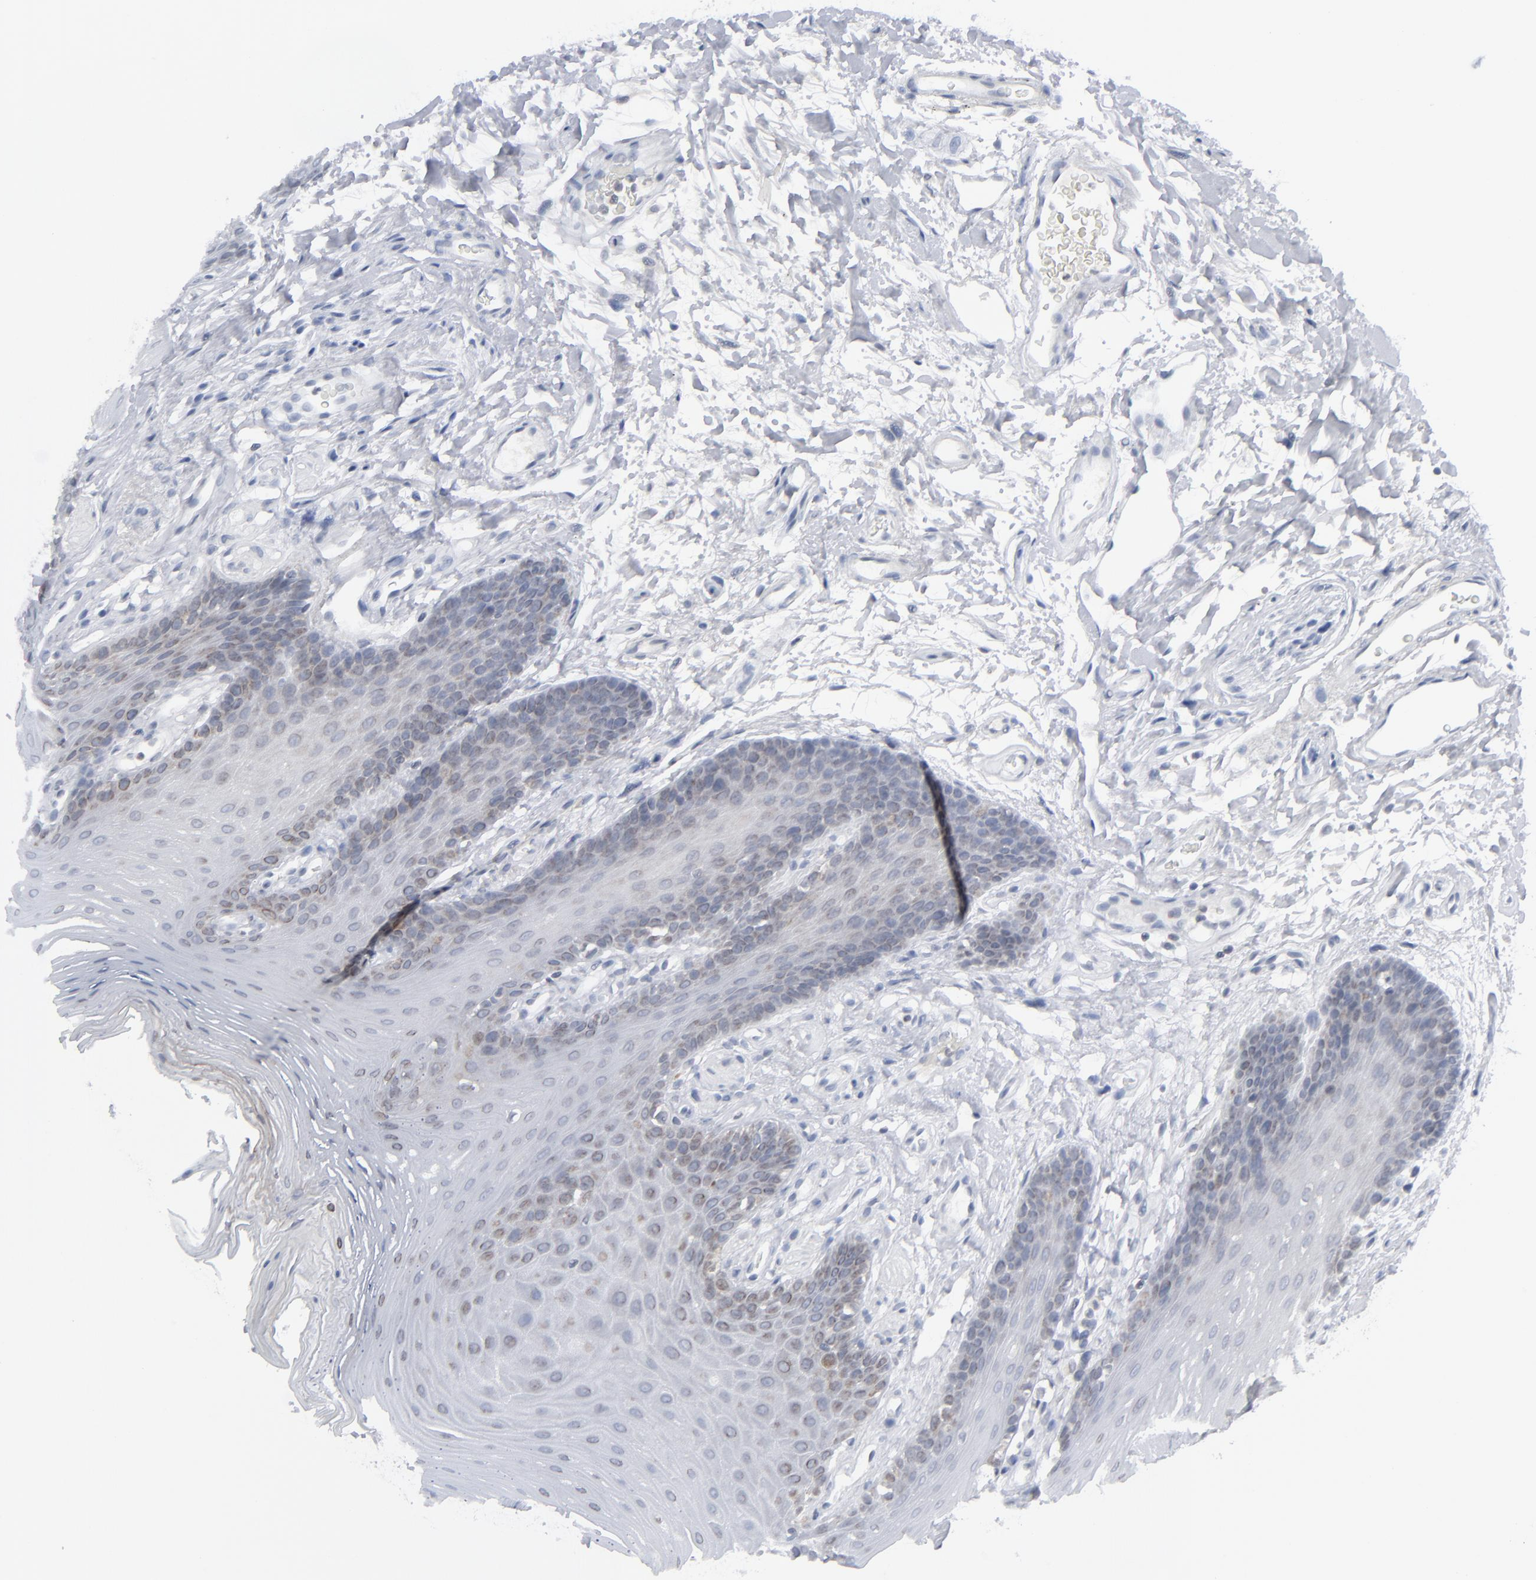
{"staining": {"intensity": "weak", "quantity": "<25%", "location": "cytoplasmic/membranous,nuclear"}, "tissue": "oral mucosa", "cell_type": "Squamous epithelial cells", "image_type": "normal", "snomed": [{"axis": "morphology", "description": "Normal tissue, NOS"}, {"axis": "topography", "description": "Oral tissue"}], "caption": "The histopathology image demonstrates no staining of squamous epithelial cells in normal oral mucosa.", "gene": "NUP88", "patient": {"sex": "male", "age": 62}}